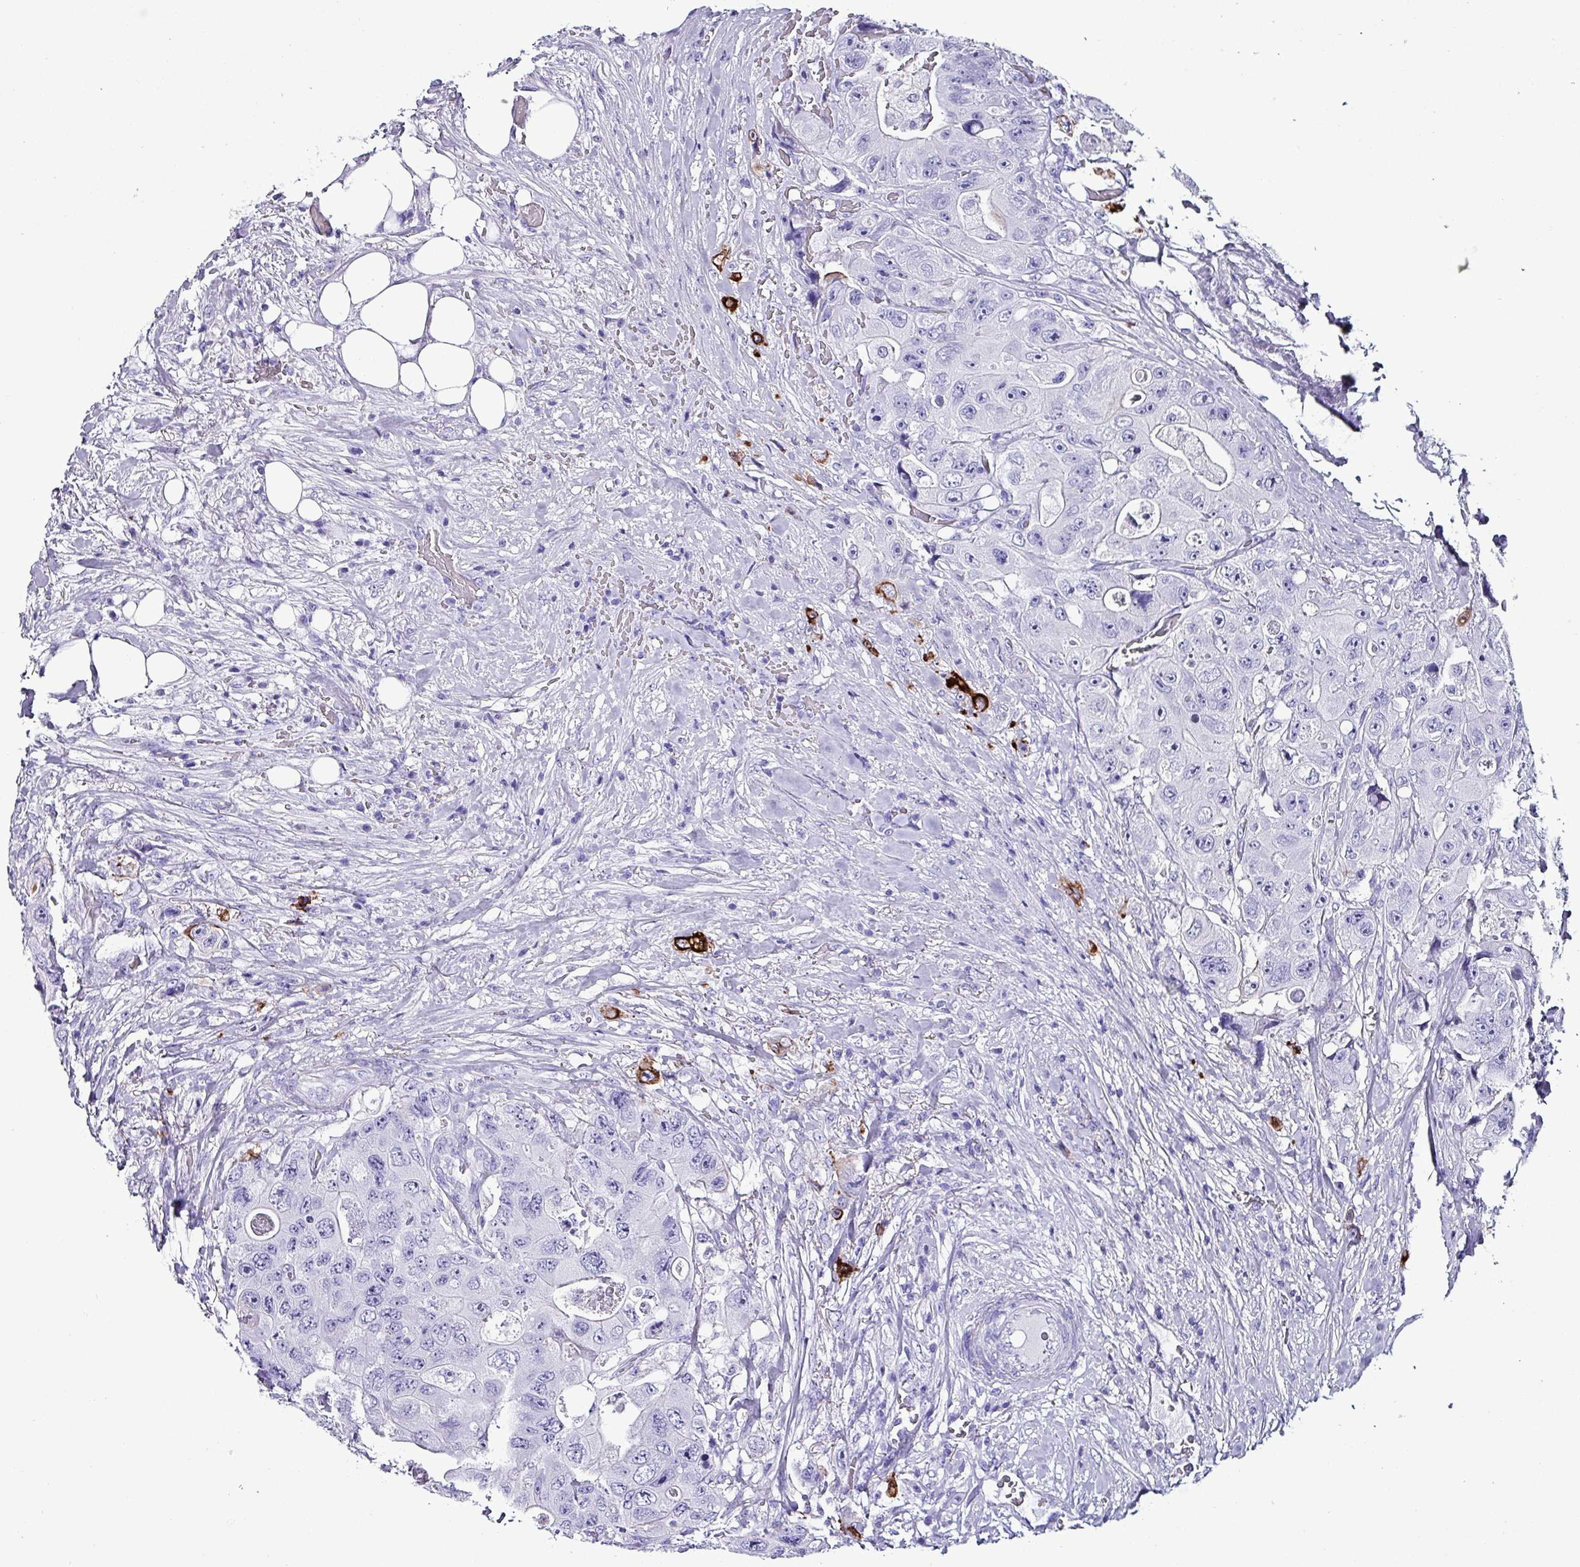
{"staining": {"intensity": "negative", "quantity": "none", "location": "none"}, "tissue": "colorectal cancer", "cell_type": "Tumor cells", "image_type": "cancer", "snomed": [{"axis": "morphology", "description": "Adenocarcinoma, NOS"}, {"axis": "topography", "description": "Colon"}], "caption": "Colorectal adenocarcinoma was stained to show a protein in brown. There is no significant positivity in tumor cells.", "gene": "KRT6C", "patient": {"sex": "female", "age": 46}}